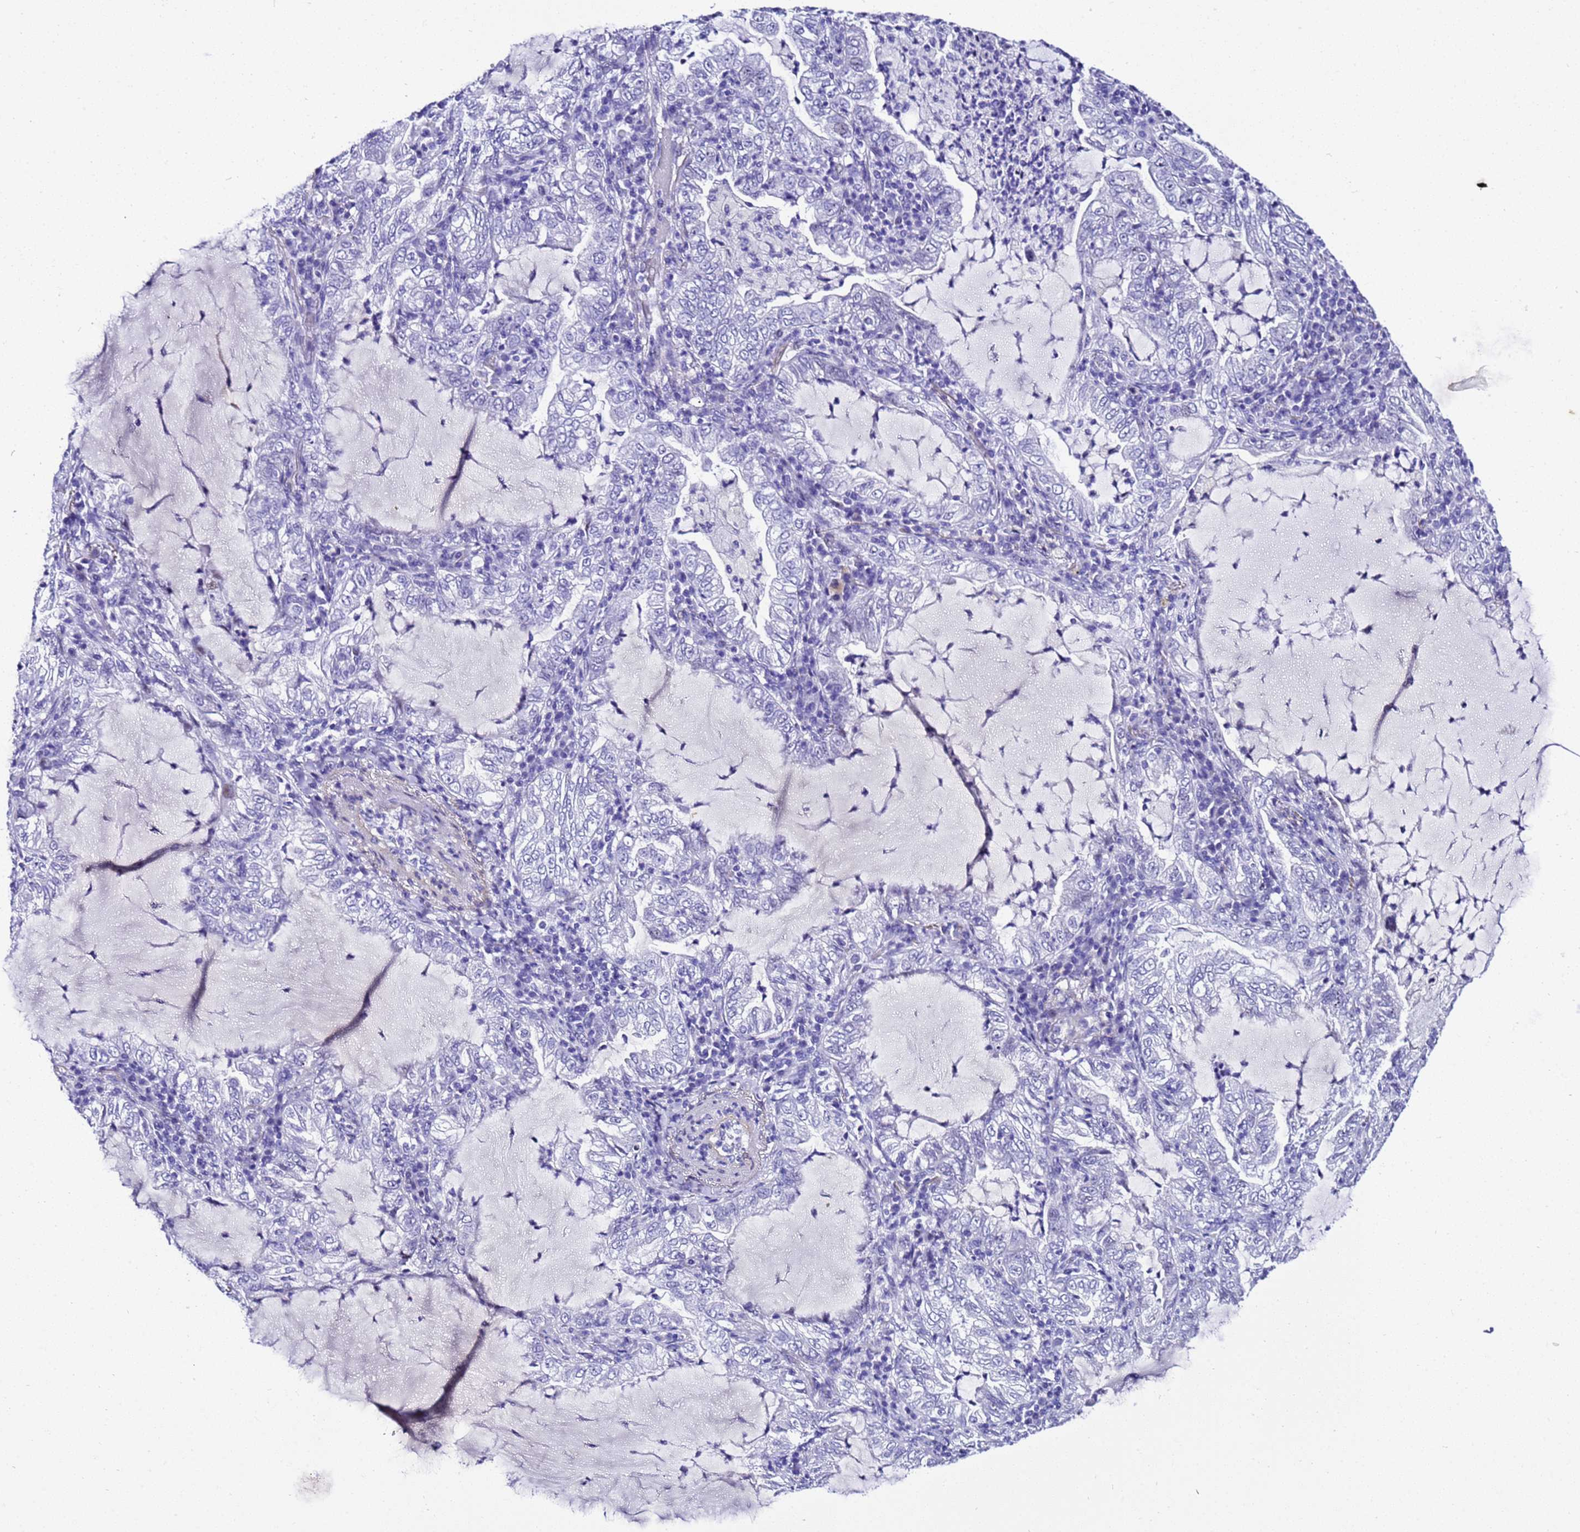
{"staining": {"intensity": "negative", "quantity": "none", "location": "none"}, "tissue": "lung cancer", "cell_type": "Tumor cells", "image_type": "cancer", "snomed": [{"axis": "morphology", "description": "Adenocarcinoma, NOS"}, {"axis": "topography", "description": "Lung"}], "caption": "This is an IHC histopathology image of human lung cancer. There is no expression in tumor cells.", "gene": "ZNF417", "patient": {"sex": "female", "age": 73}}